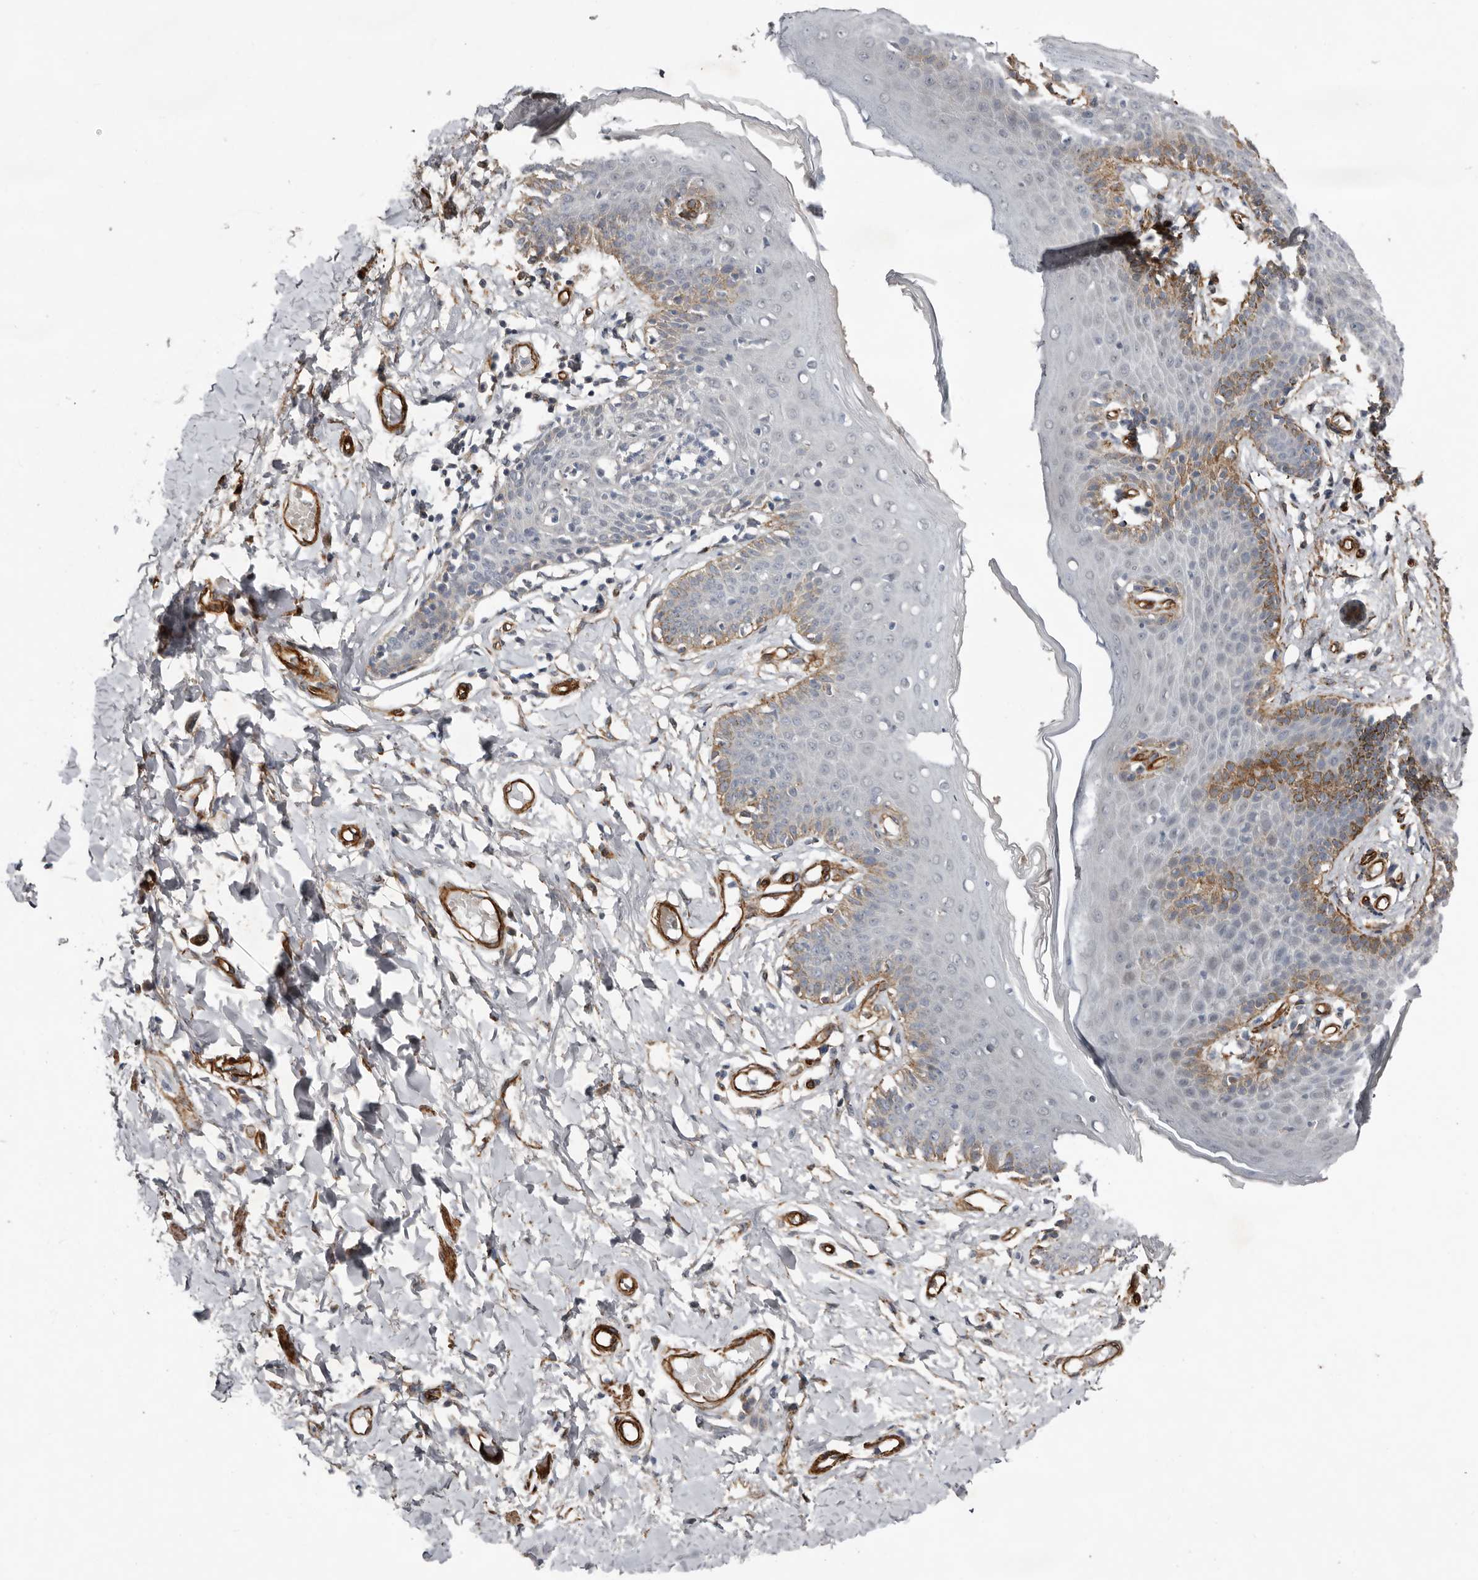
{"staining": {"intensity": "moderate", "quantity": "<25%", "location": "cytoplasmic/membranous"}, "tissue": "skin", "cell_type": "Epidermal cells", "image_type": "normal", "snomed": [{"axis": "morphology", "description": "Normal tissue, NOS"}, {"axis": "topography", "description": "Vulva"}], "caption": "IHC of benign human skin demonstrates low levels of moderate cytoplasmic/membranous expression in approximately <25% of epidermal cells.", "gene": "RANBP17", "patient": {"sex": "female", "age": 66}}